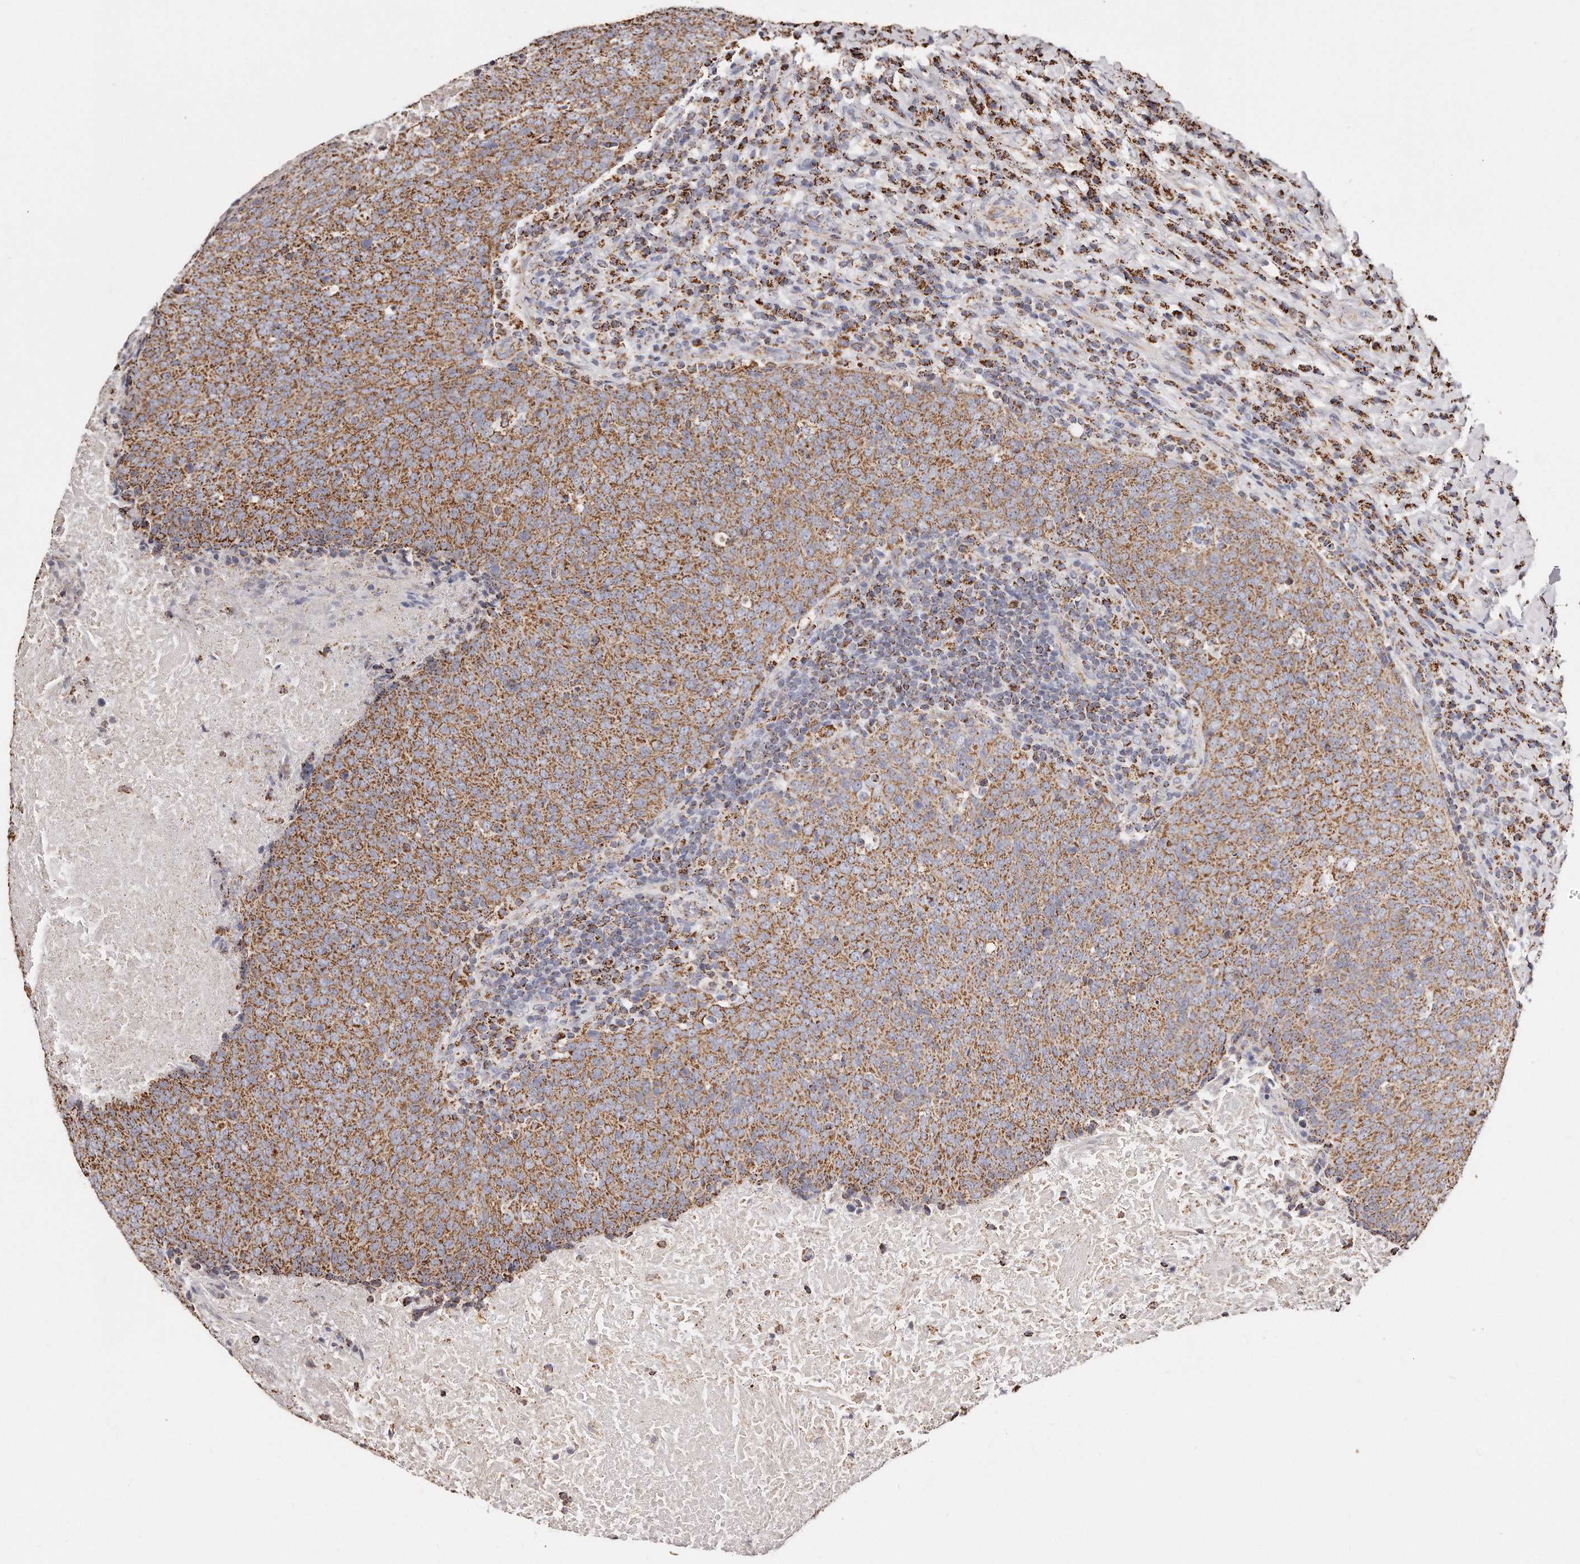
{"staining": {"intensity": "moderate", "quantity": ">75%", "location": "cytoplasmic/membranous"}, "tissue": "head and neck cancer", "cell_type": "Tumor cells", "image_type": "cancer", "snomed": [{"axis": "morphology", "description": "Squamous cell carcinoma, NOS"}, {"axis": "morphology", "description": "Squamous cell carcinoma, metastatic, NOS"}, {"axis": "topography", "description": "Lymph node"}, {"axis": "topography", "description": "Head-Neck"}], "caption": "IHC image of neoplastic tissue: human head and neck cancer stained using immunohistochemistry (IHC) exhibits medium levels of moderate protein expression localized specifically in the cytoplasmic/membranous of tumor cells, appearing as a cytoplasmic/membranous brown color.", "gene": "RTKN", "patient": {"sex": "male", "age": 62}}